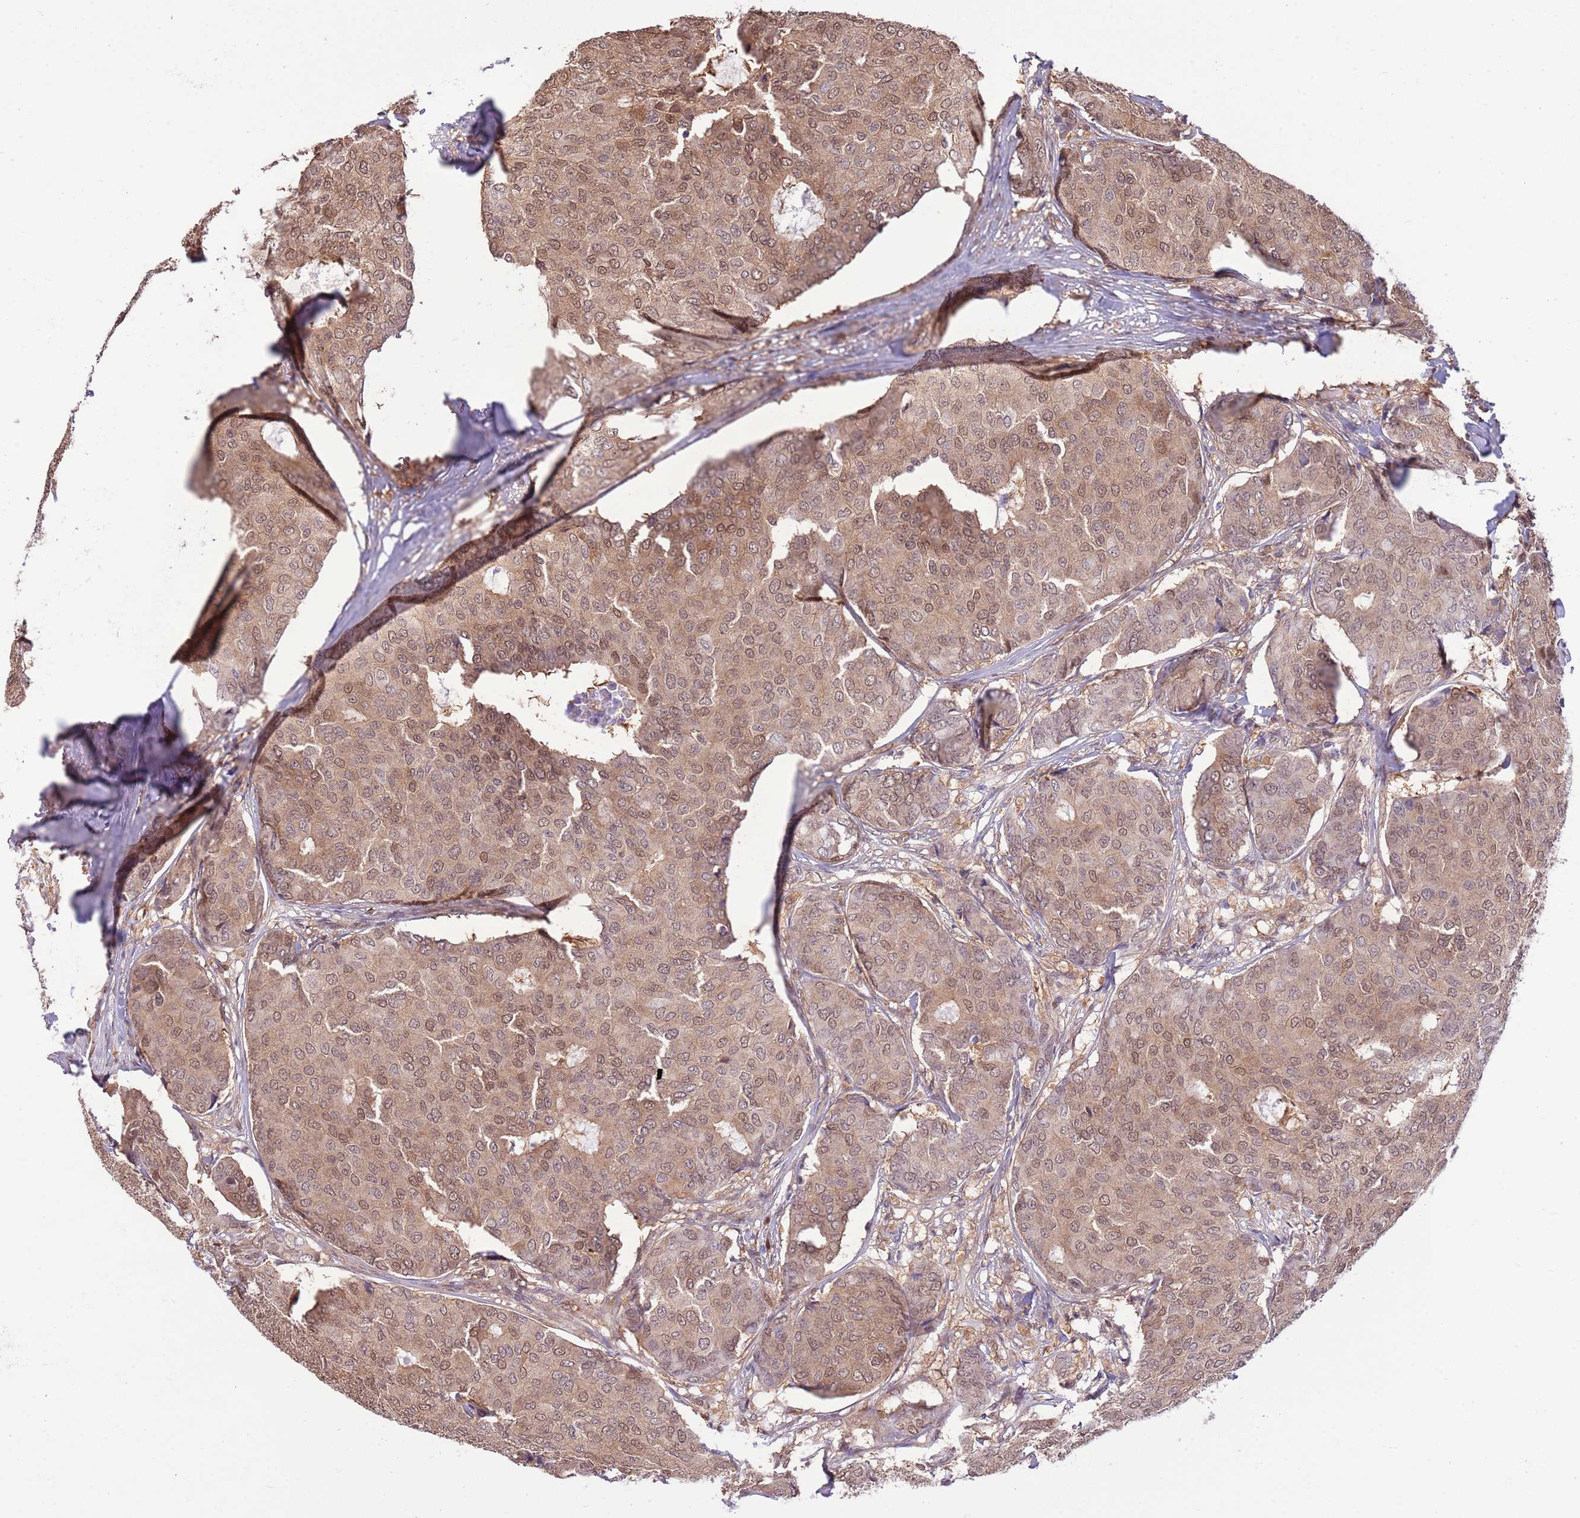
{"staining": {"intensity": "moderate", "quantity": ">75%", "location": "cytoplasmic/membranous,nuclear"}, "tissue": "breast cancer", "cell_type": "Tumor cells", "image_type": "cancer", "snomed": [{"axis": "morphology", "description": "Duct carcinoma"}, {"axis": "topography", "description": "Breast"}], "caption": "Protein staining demonstrates moderate cytoplasmic/membranous and nuclear positivity in approximately >75% of tumor cells in breast cancer (infiltrating ductal carcinoma). (DAB IHC with brightfield microscopy, high magnification).", "gene": "NSFL1C", "patient": {"sex": "female", "age": 75}}